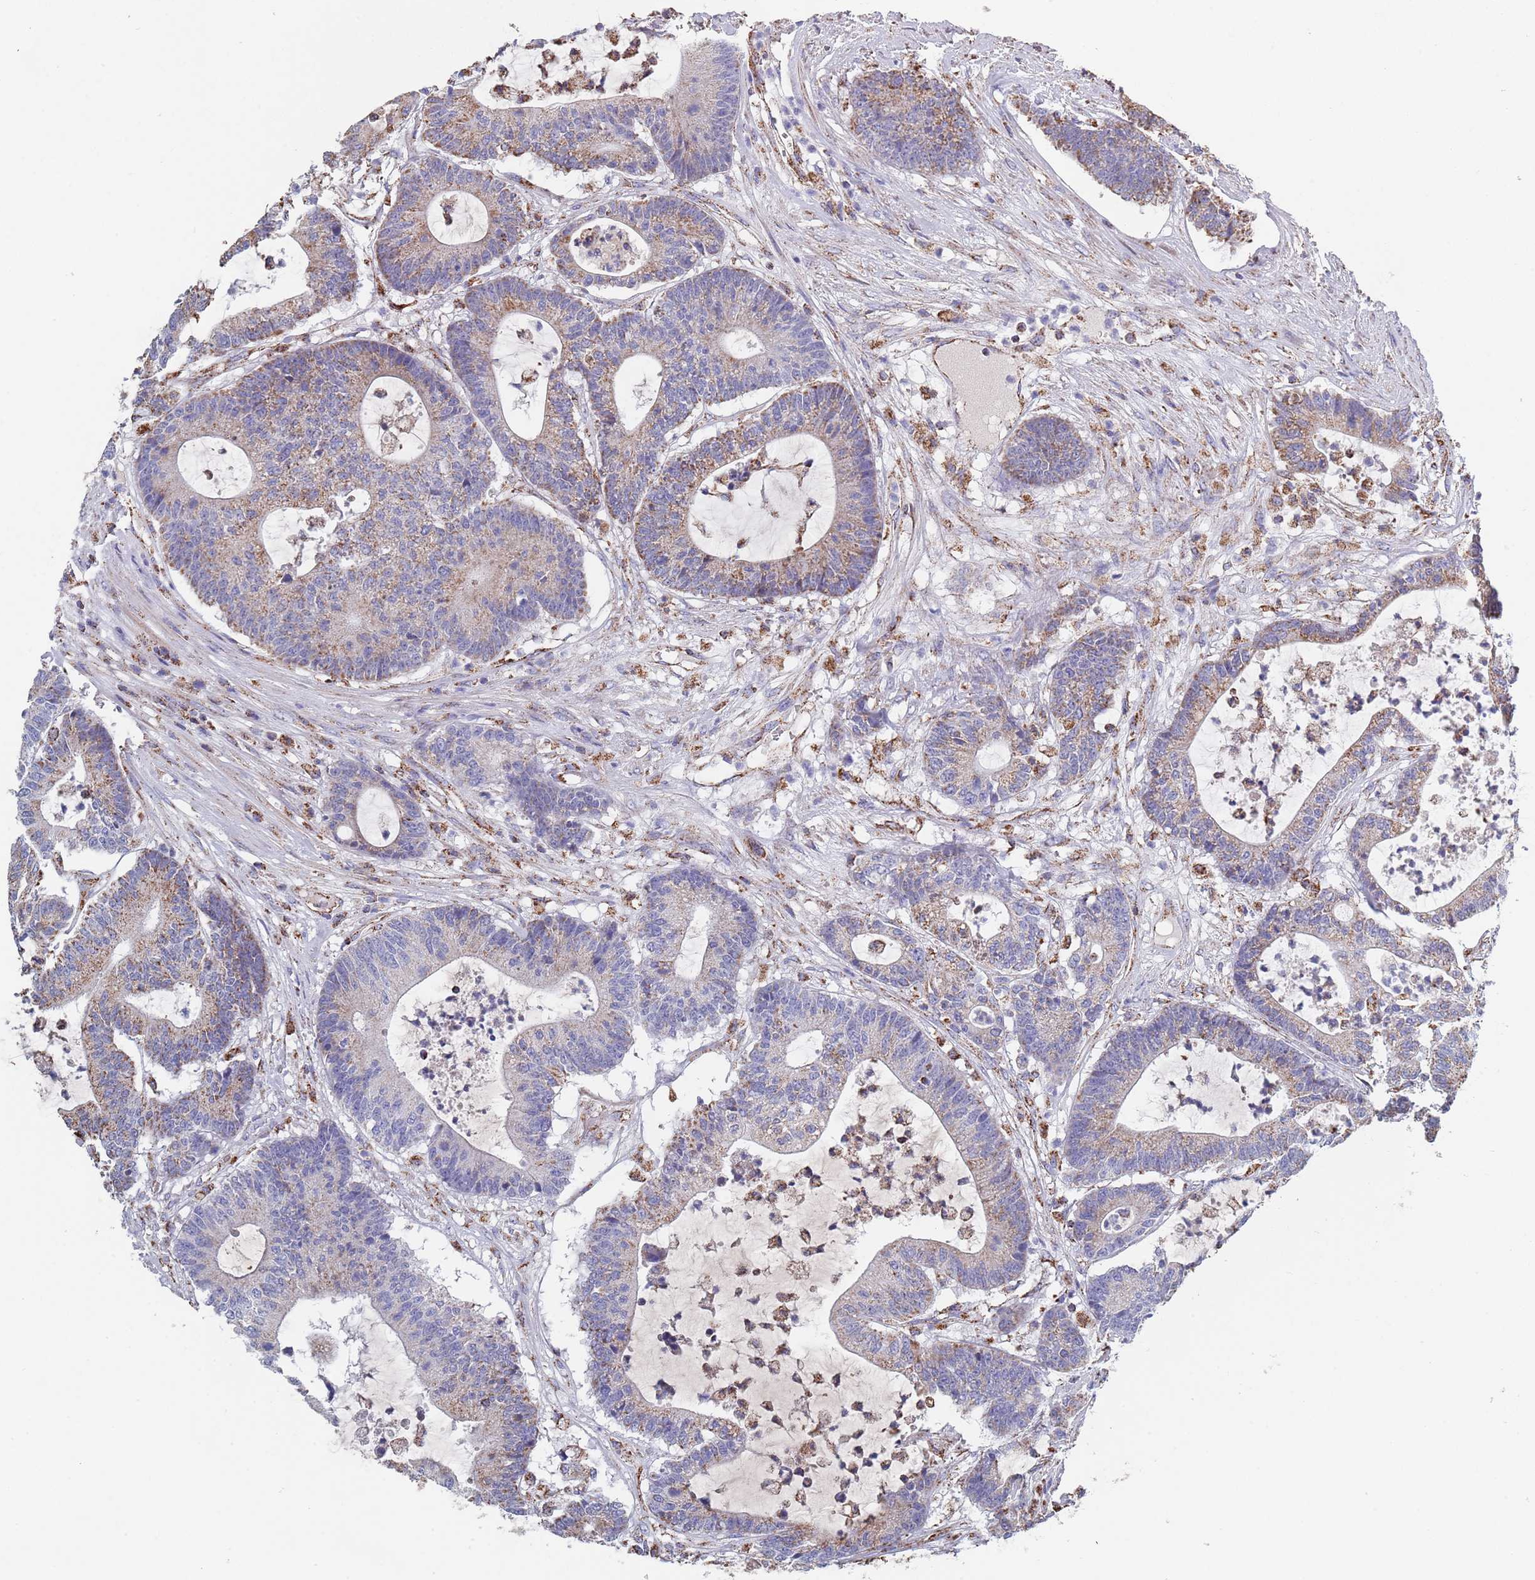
{"staining": {"intensity": "moderate", "quantity": "25%-75%", "location": "cytoplasmic/membranous"}, "tissue": "colorectal cancer", "cell_type": "Tumor cells", "image_type": "cancer", "snomed": [{"axis": "morphology", "description": "Adenocarcinoma, NOS"}, {"axis": "topography", "description": "Colon"}], "caption": "Immunohistochemistry (IHC) photomicrograph of human adenocarcinoma (colorectal) stained for a protein (brown), which shows medium levels of moderate cytoplasmic/membranous staining in approximately 25%-75% of tumor cells.", "gene": "PGP", "patient": {"sex": "female", "age": 84}}